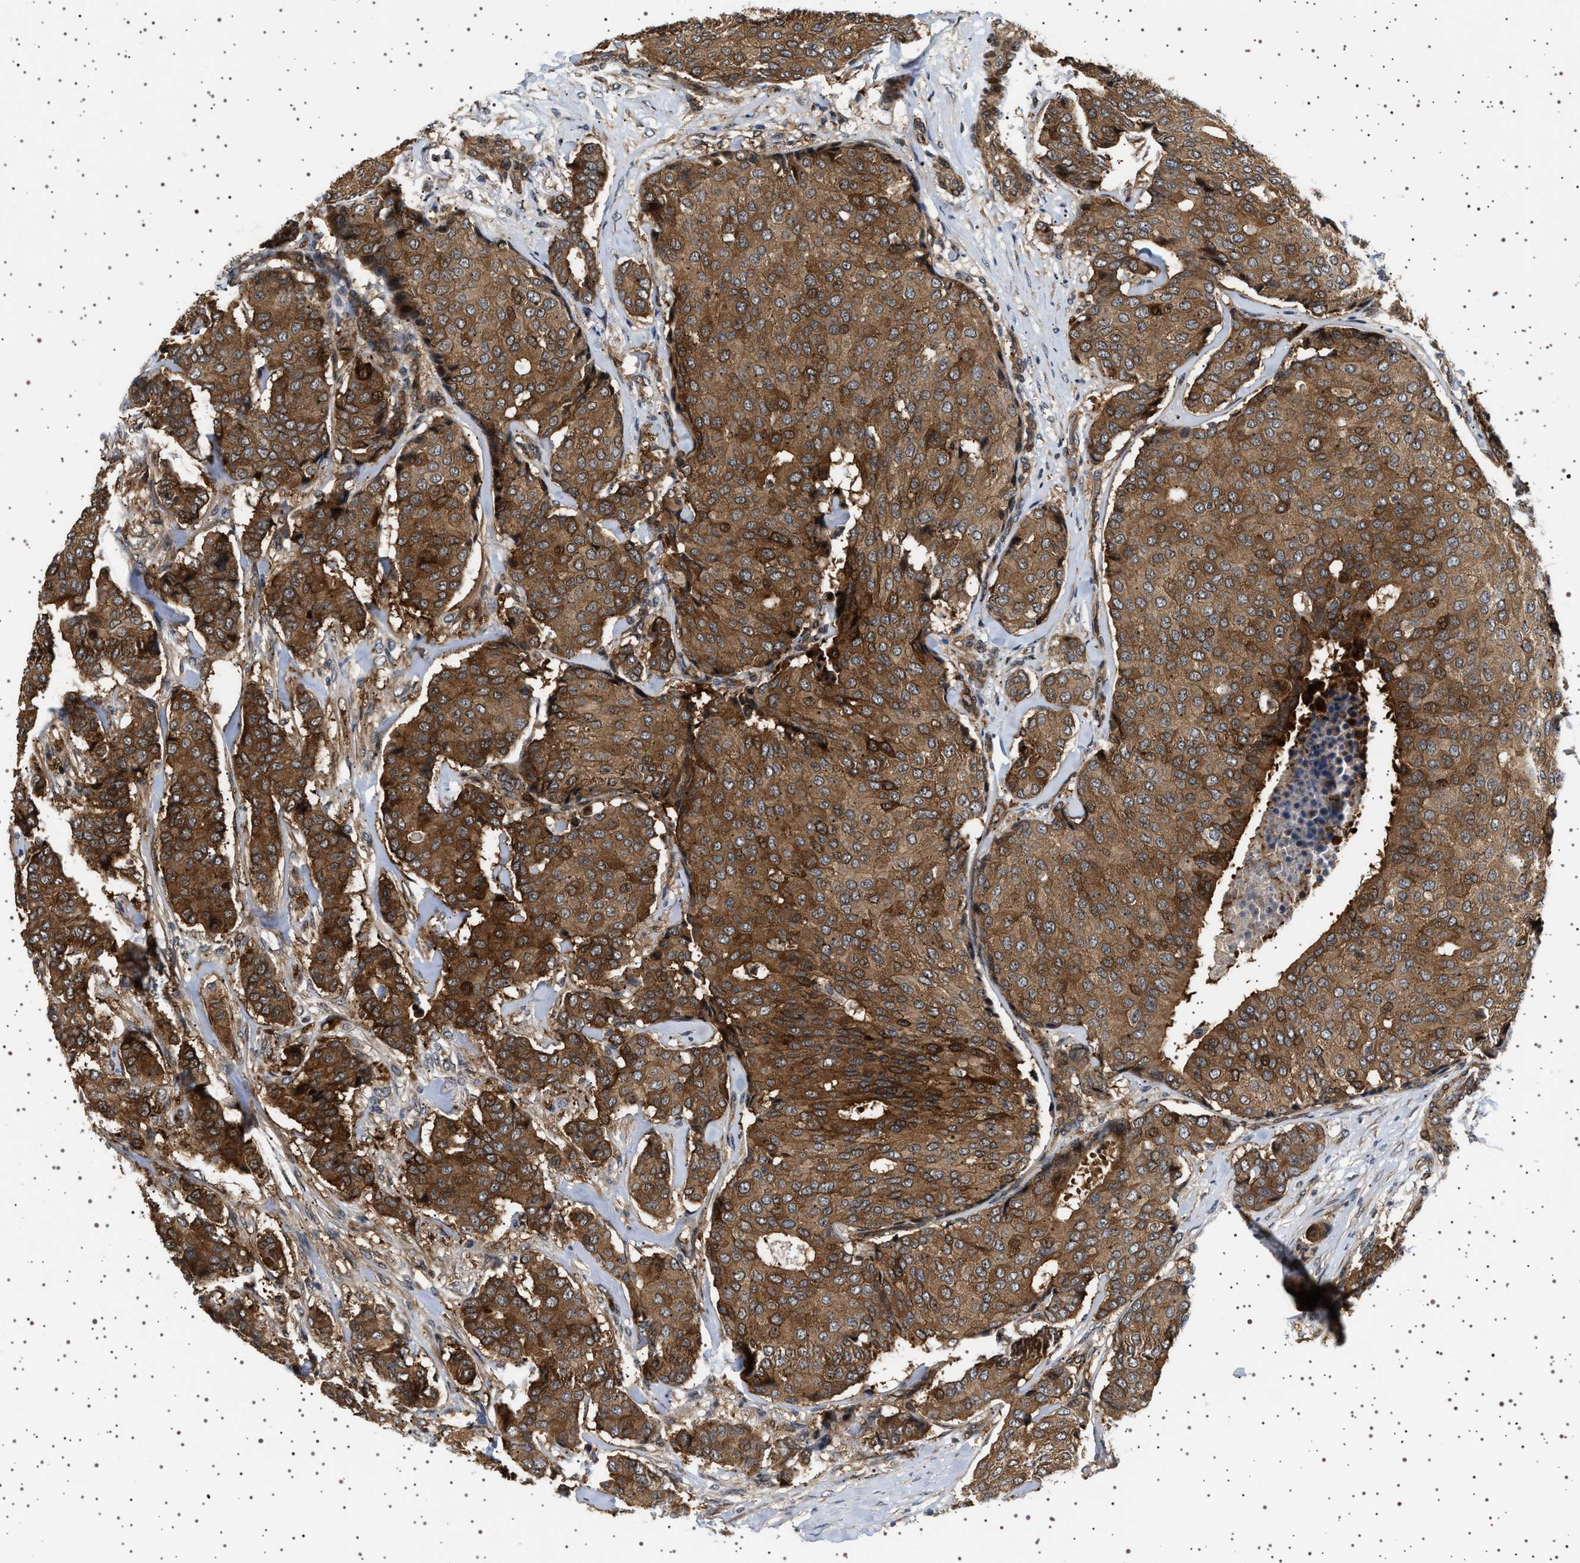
{"staining": {"intensity": "strong", "quantity": ">75%", "location": "cytoplasmic/membranous"}, "tissue": "breast cancer", "cell_type": "Tumor cells", "image_type": "cancer", "snomed": [{"axis": "morphology", "description": "Duct carcinoma"}, {"axis": "topography", "description": "Breast"}], "caption": "Immunohistochemistry photomicrograph of human breast intraductal carcinoma stained for a protein (brown), which demonstrates high levels of strong cytoplasmic/membranous positivity in approximately >75% of tumor cells.", "gene": "BAG3", "patient": {"sex": "female", "age": 75}}